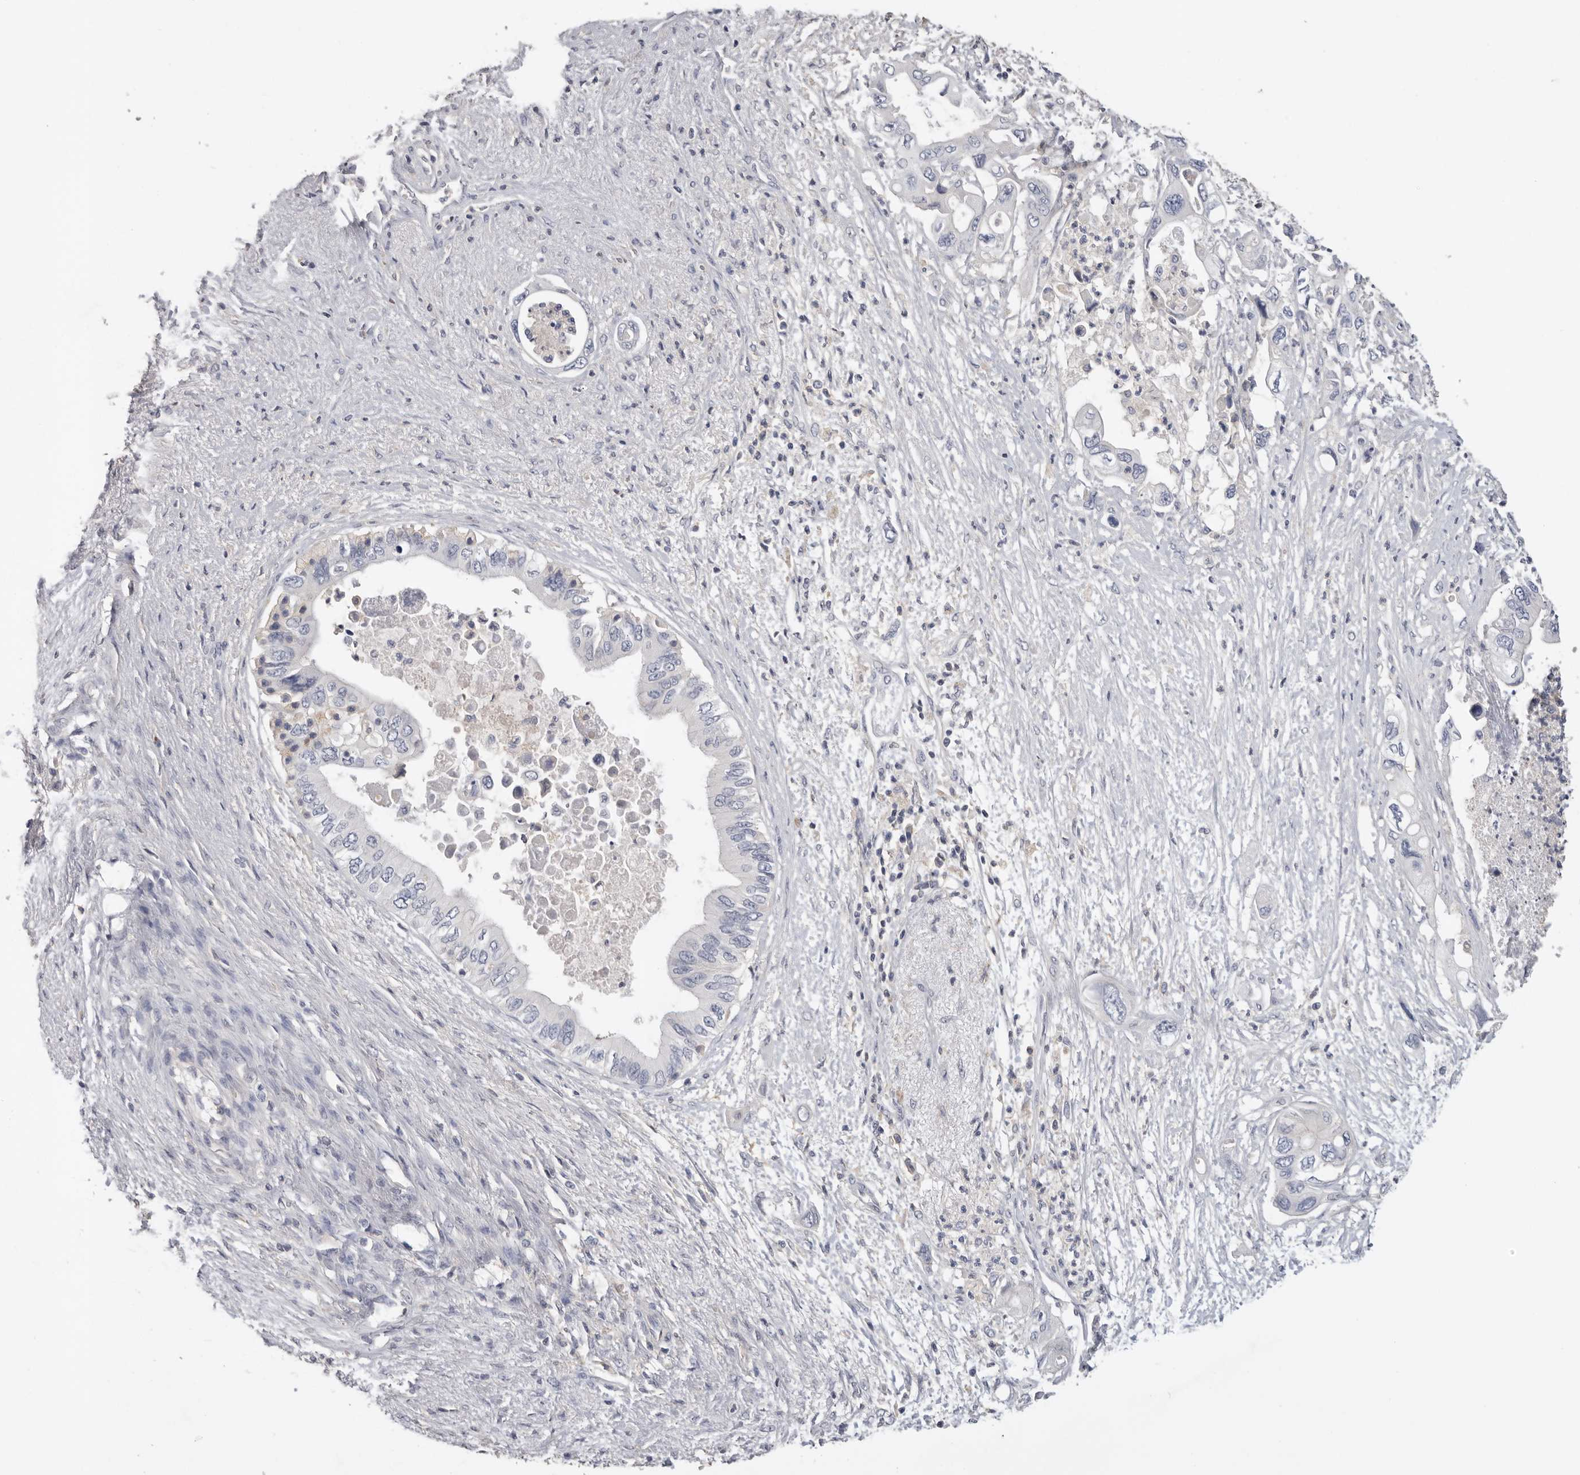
{"staining": {"intensity": "negative", "quantity": "none", "location": "none"}, "tissue": "pancreatic cancer", "cell_type": "Tumor cells", "image_type": "cancer", "snomed": [{"axis": "morphology", "description": "Adenocarcinoma, NOS"}, {"axis": "topography", "description": "Pancreas"}], "caption": "Immunohistochemistry (IHC) photomicrograph of neoplastic tissue: pancreatic adenocarcinoma stained with DAB exhibits no significant protein expression in tumor cells.", "gene": "WDTC1", "patient": {"sex": "male", "age": 66}}